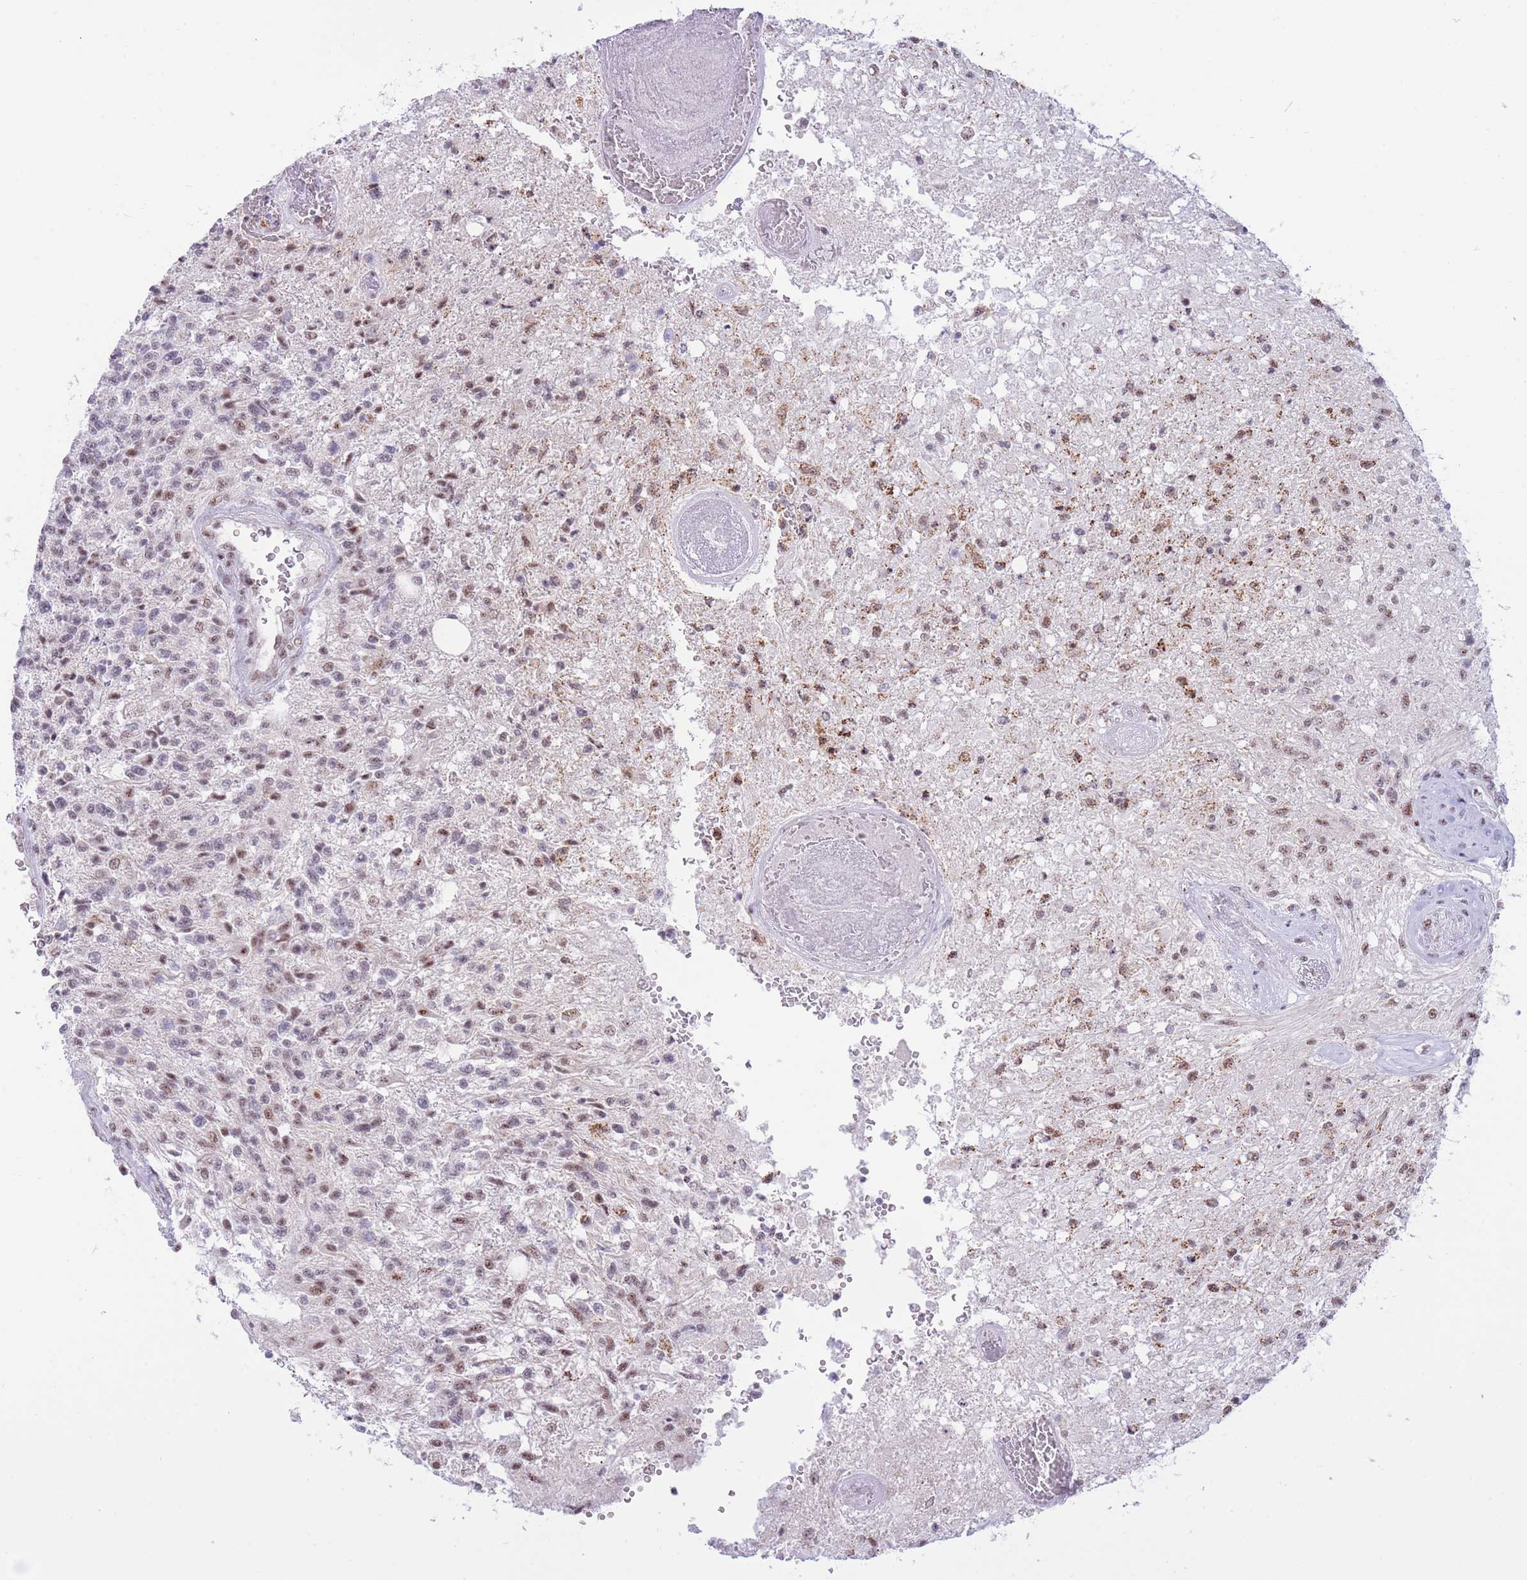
{"staining": {"intensity": "moderate", "quantity": "<25%", "location": "nuclear"}, "tissue": "glioma", "cell_type": "Tumor cells", "image_type": "cancer", "snomed": [{"axis": "morphology", "description": "Glioma, malignant, High grade"}, {"axis": "topography", "description": "Brain"}], "caption": "A micrograph of human glioma stained for a protein displays moderate nuclear brown staining in tumor cells. Immunohistochemistry (ihc) stains the protein of interest in brown and the nuclei are stained blue.", "gene": "CYP2B6", "patient": {"sex": "male", "age": 56}}